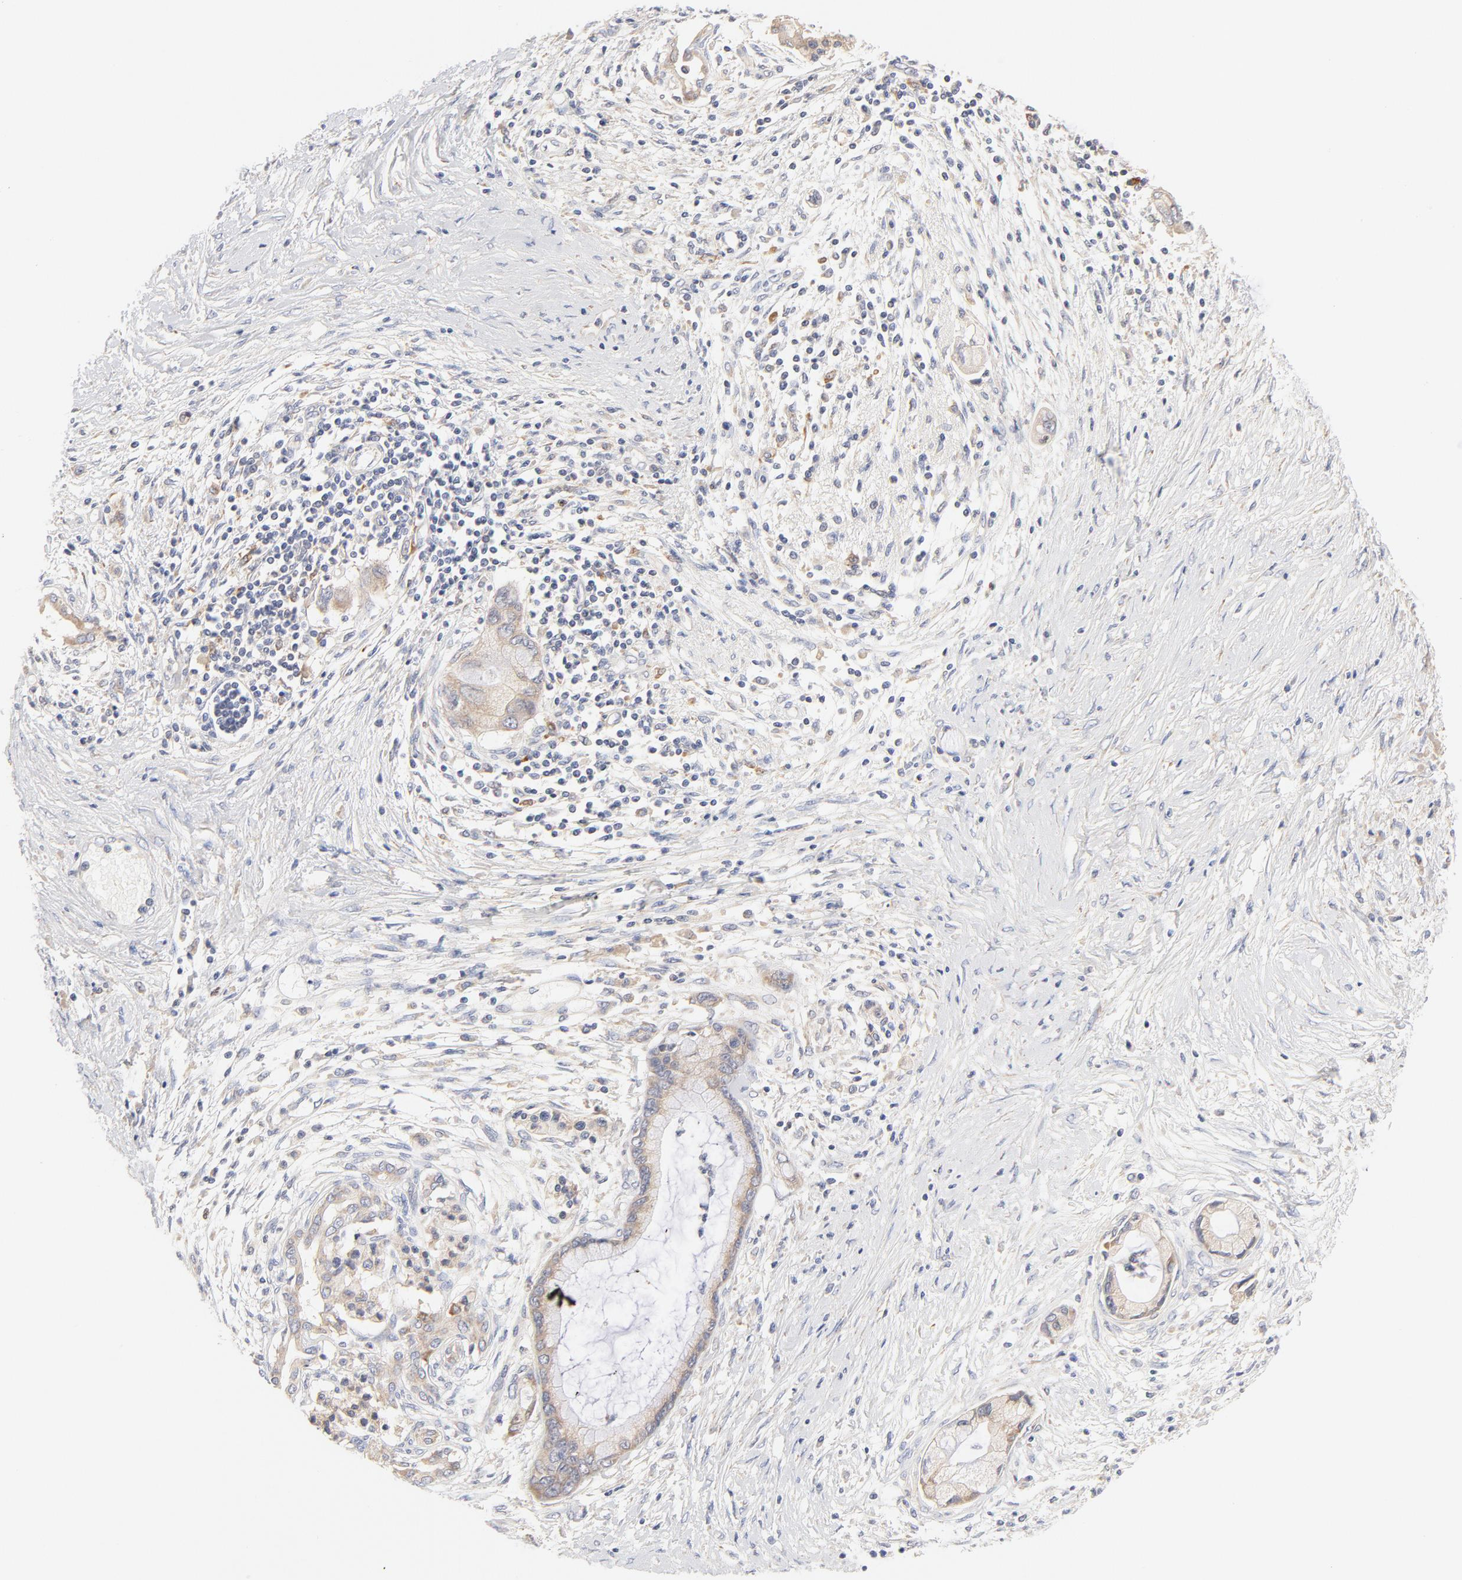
{"staining": {"intensity": "weak", "quantity": ">75%", "location": "cytoplasmic/membranous"}, "tissue": "pancreatic cancer", "cell_type": "Tumor cells", "image_type": "cancer", "snomed": [{"axis": "morphology", "description": "Adenocarcinoma, NOS"}, {"axis": "topography", "description": "Pancreas"}], "caption": "The photomicrograph reveals immunohistochemical staining of adenocarcinoma (pancreatic). There is weak cytoplasmic/membranous expression is identified in approximately >75% of tumor cells.", "gene": "MTERF2", "patient": {"sex": "female", "age": 59}}